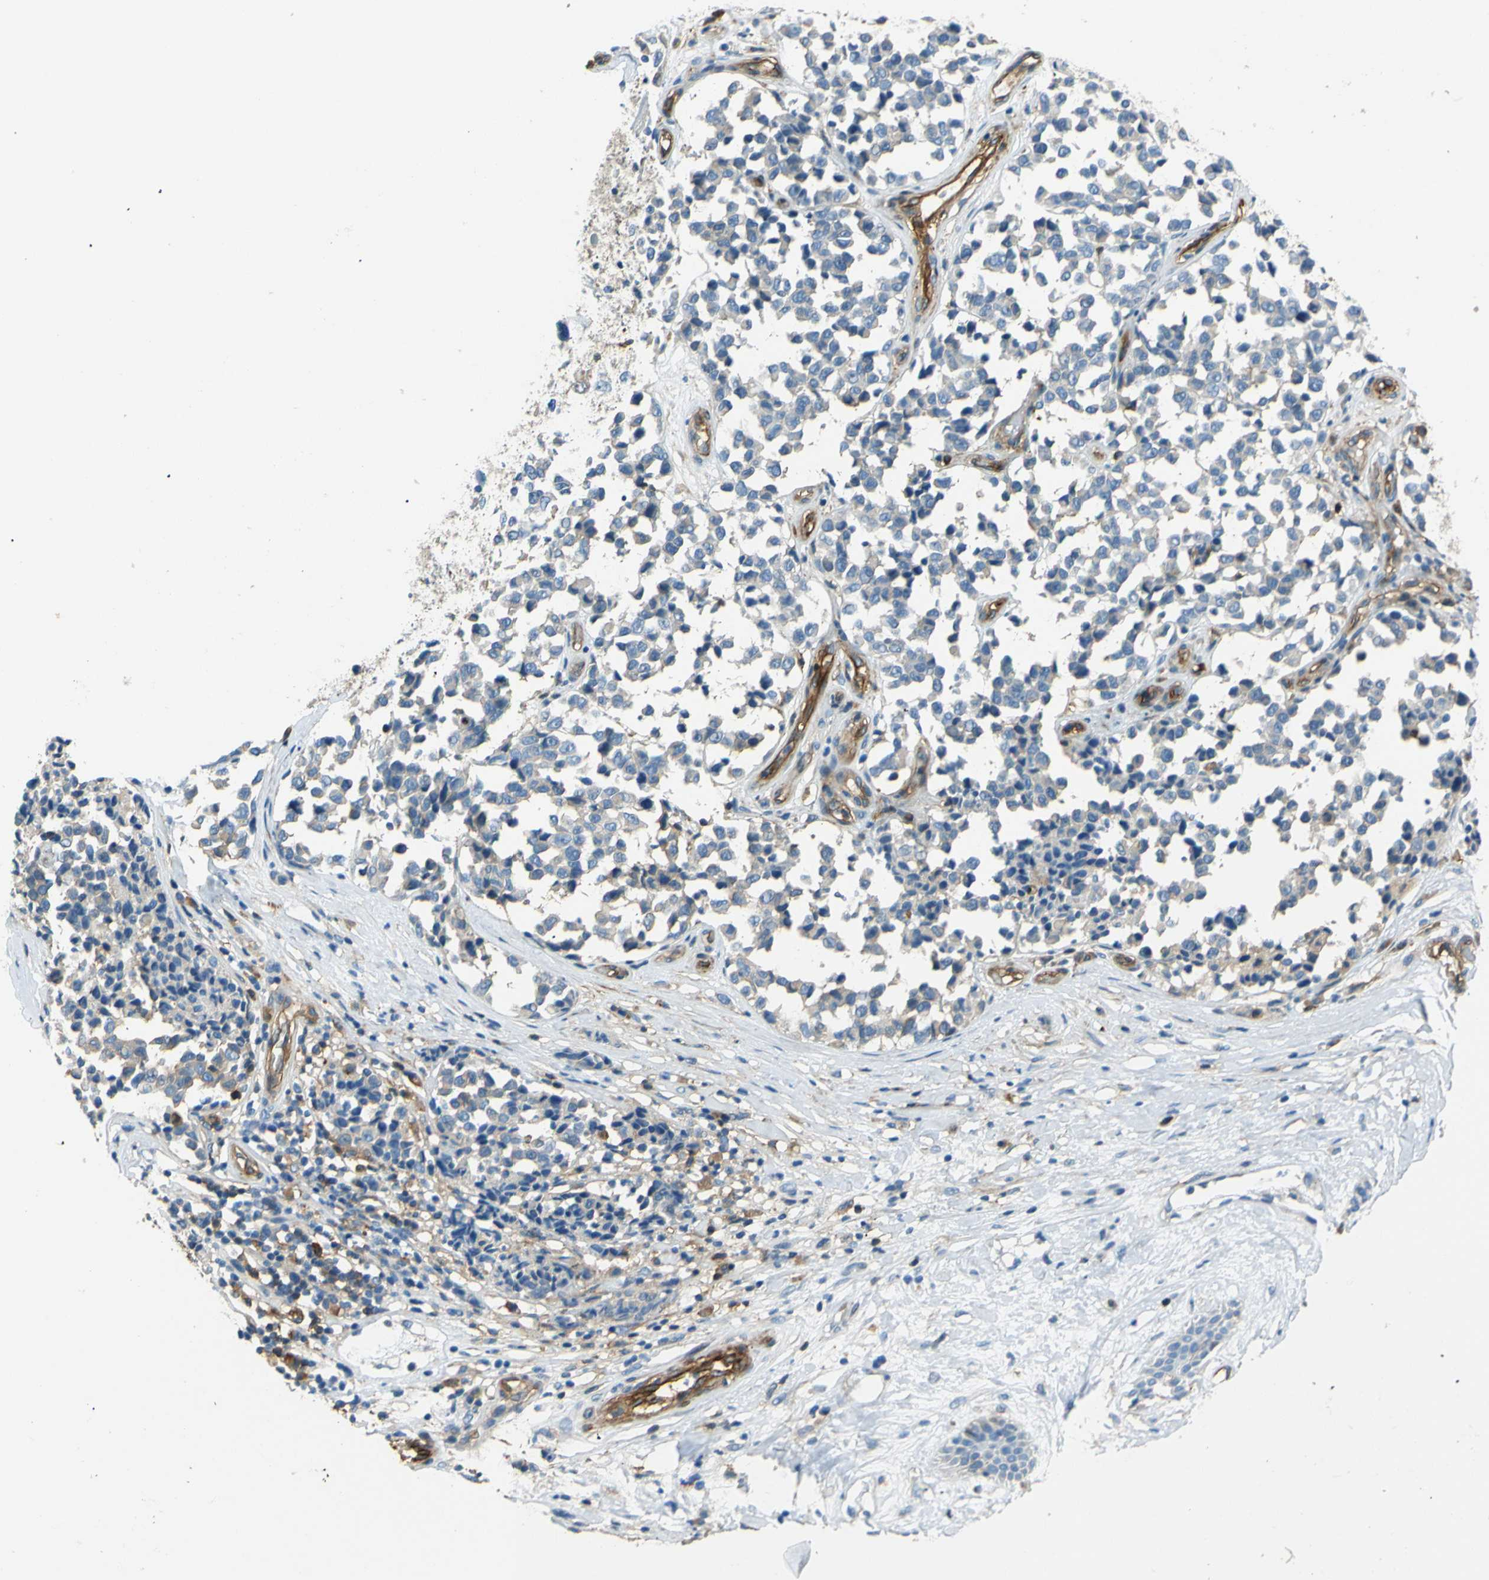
{"staining": {"intensity": "negative", "quantity": "none", "location": "none"}, "tissue": "melanoma", "cell_type": "Tumor cells", "image_type": "cancer", "snomed": [{"axis": "morphology", "description": "Malignant melanoma, NOS"}, {"axis": "topography", "description": "Skin"}], "caption": "Photomicrograph shows no significant protein positivity in tumor cells of melanoma.", "gene": "ENTPD1", "patient": {"sex": "female", "age": 64}}